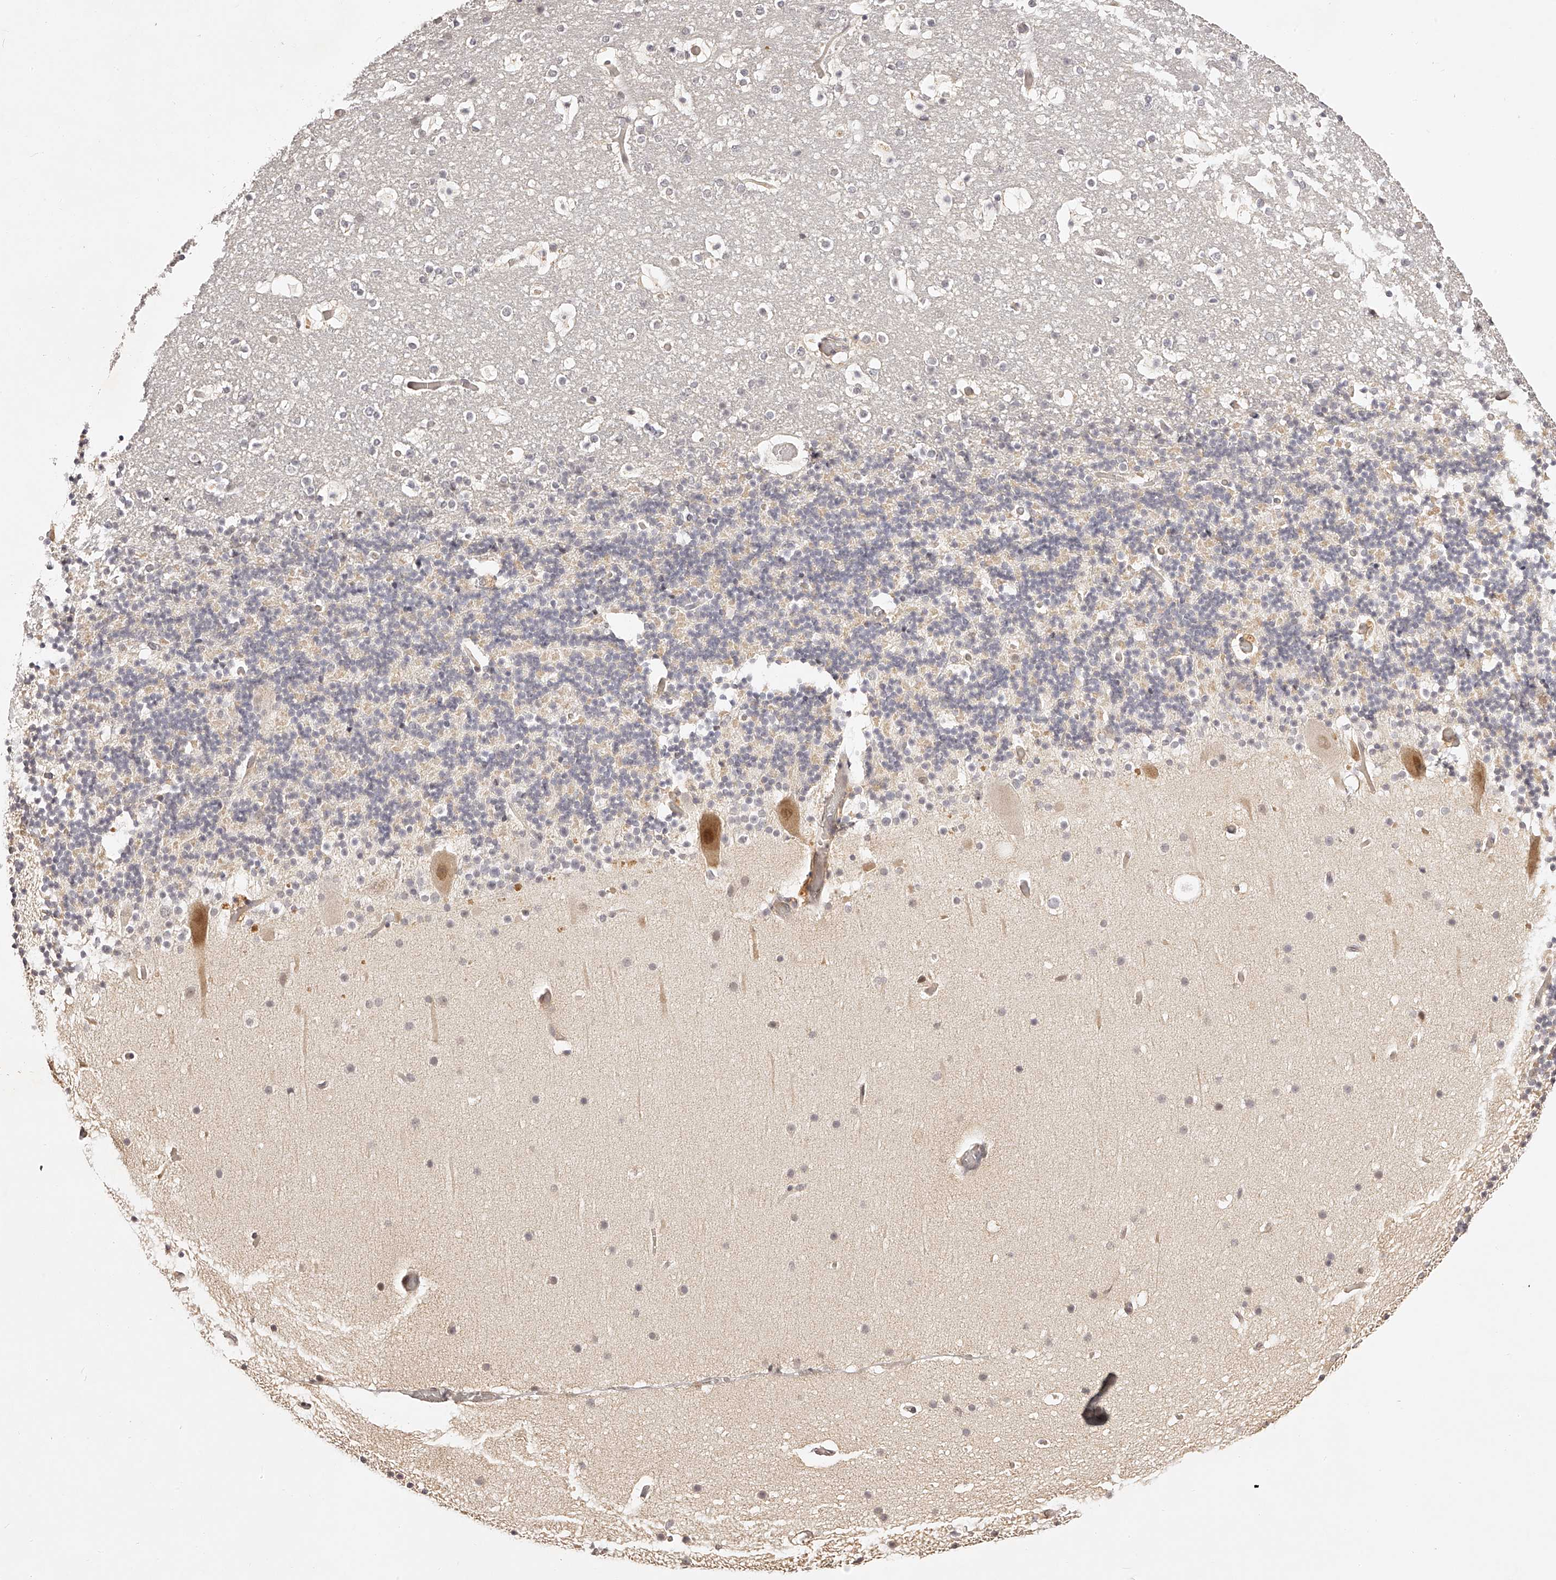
{"staining": {"intensity": "negative", "quantity": "none", "location": "none"}, "tissue": "cerebellum", "cell_type": "Cells in granular layer", "image_type": "normal", "snomed": [{"axis": "morphology", "description": "Normal tissue, NOS"}, {"axis": "topography", "description": "Cerebellum"}], "caption": "Cells in granular layer are negative for brown protein staining in unremarkable cerebellum.", "gene": "ZNF789", "patient": {"sex": "male", "age": 57}}